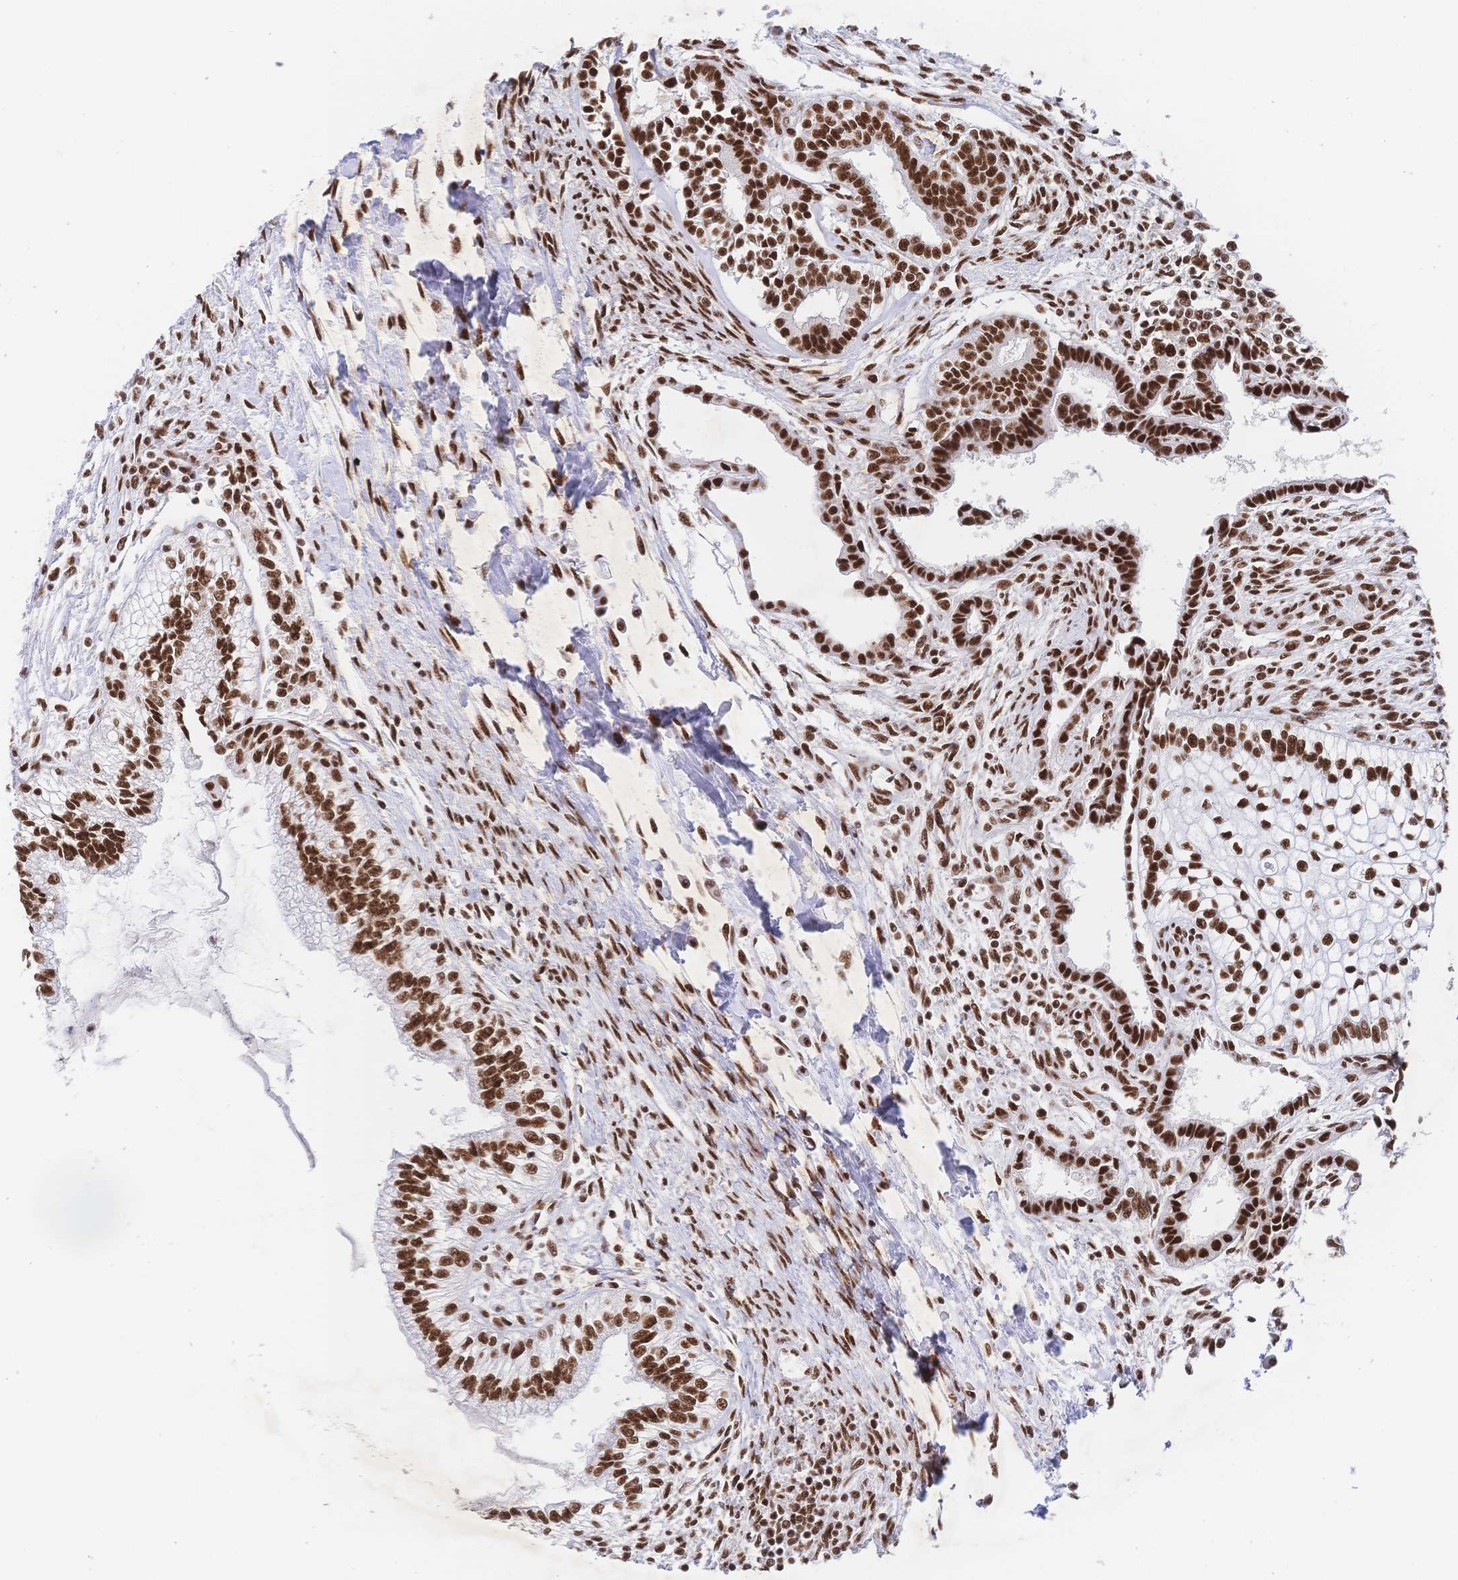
{"staining": {"intensity": "strong", "quantity": ">75%", "location": "nuclear"}, "tissue": "testis cancer", "cell_type": "Tumor cells", "image_type": "cancer", "snomed": [{"axis": "morphology", "description": "Carcinoma, Embryonal, NOS"}, {"axis": "topography", "description": "Testis"}], "caption": "Immunohistochemistry staining of testis cancer, which exhibits high levels of strong nuclear positivity in about >75% of tumor cells indicating strong nuclear protein positivity. The staining was performed using DAB (brown) for protein detection and nuclei were counterstained in hematoxylin (blue).", "gene": "SRSF1", "patient": {"sex": "male", "age": 37}}